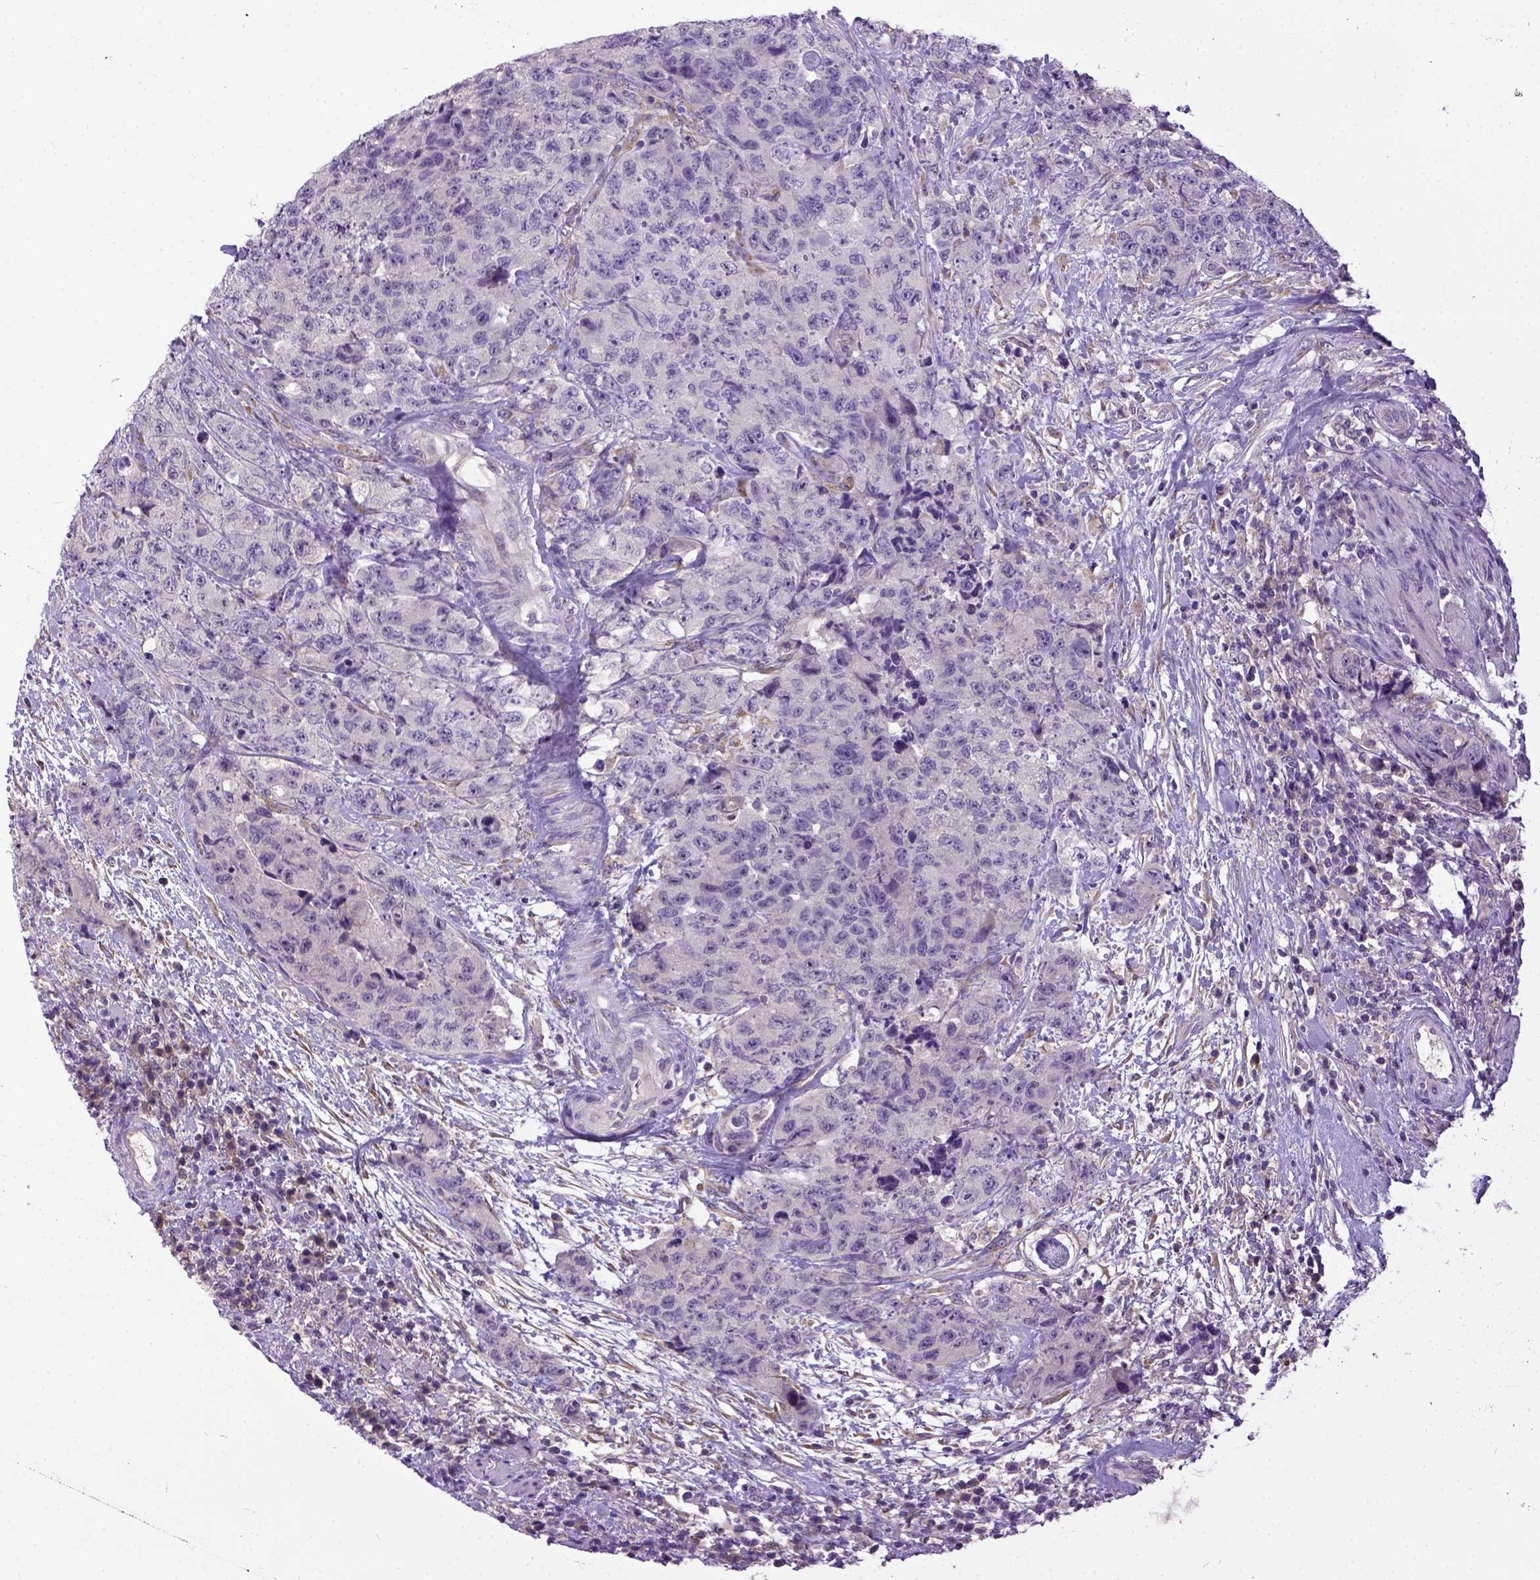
{"staining": {"intensity": "negative", "quantity": "none", "location": "none"}, "tissue": "urothelial cancer", "cell_type": "Tumor cells", "image_type": "cancer", "snomed": [{"axis": "morphology", "description": "Urothelial carcinoma, High grade"}, {"axis": "topography", "description": "Urinary bladder"}], "caption": "Urothelial carcinoma (high-grade) was stained to show a protein in brown. There is no significant positivity in tumor cells. The staining is performed using DAB (3,3'-diaminobenzidine) brown chromogen with nuclei counter-stained in using hematoxylin.", "gene": "NEK5", "patient": {"sex": "female", "age": 78}}